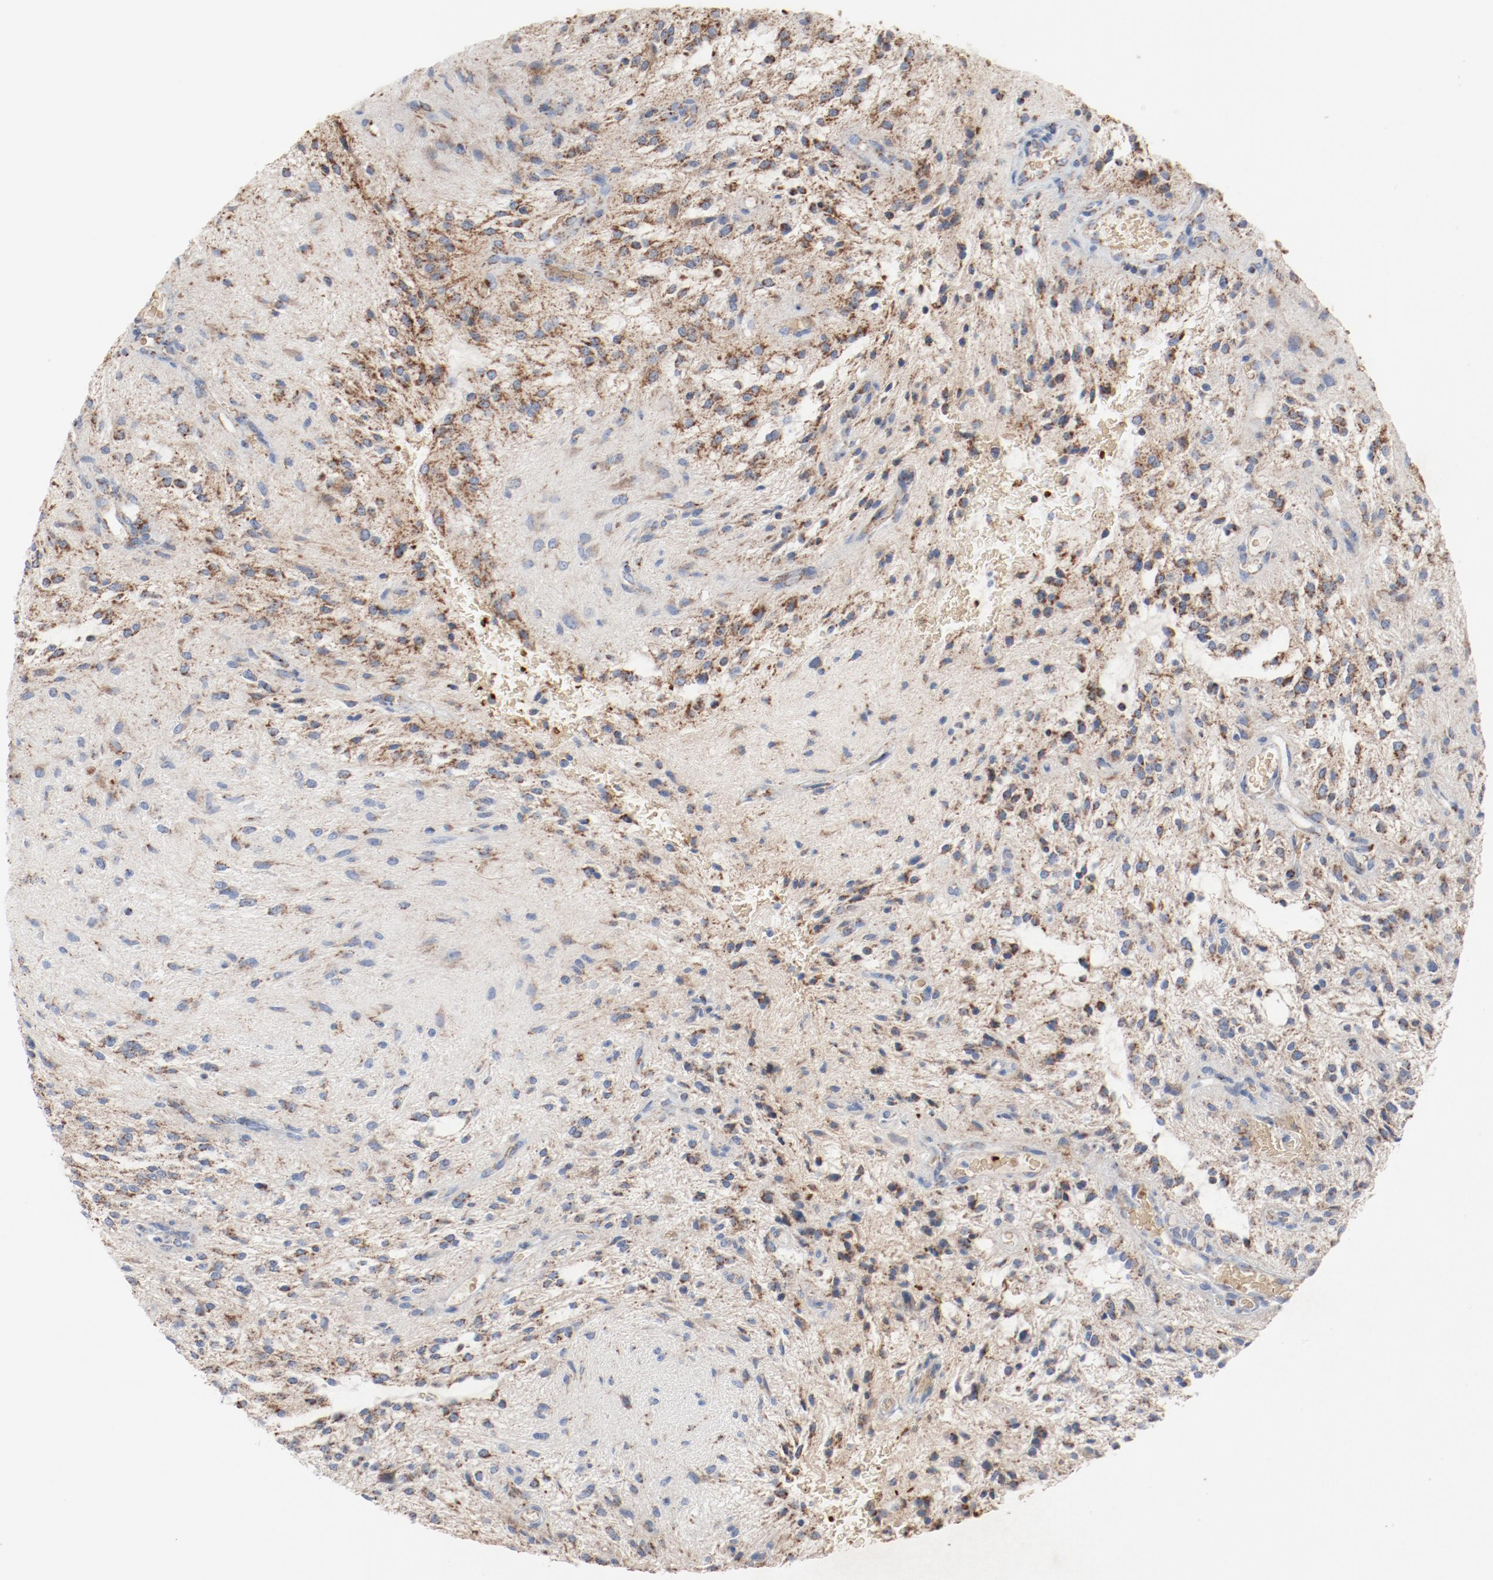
{"staining": {"intensity": "weak", "quantity": "<25%", "location": "cytoplasmic/membranous"}, "tissue": "glioma", "cell_type": "Tumor cells", "image_type": "cancer", "snomed": [{"axis": "morphology", "description": "Glioma, malignant, NOS"}, {"axis": "topography", "description": "Cerebellum"}], "caption": "The IHC histopathology image has no significant positivity in tumor cells of glioma tissue.", "gene": "NDUFB8", "patient": {"sex": "female", "age": 10}}